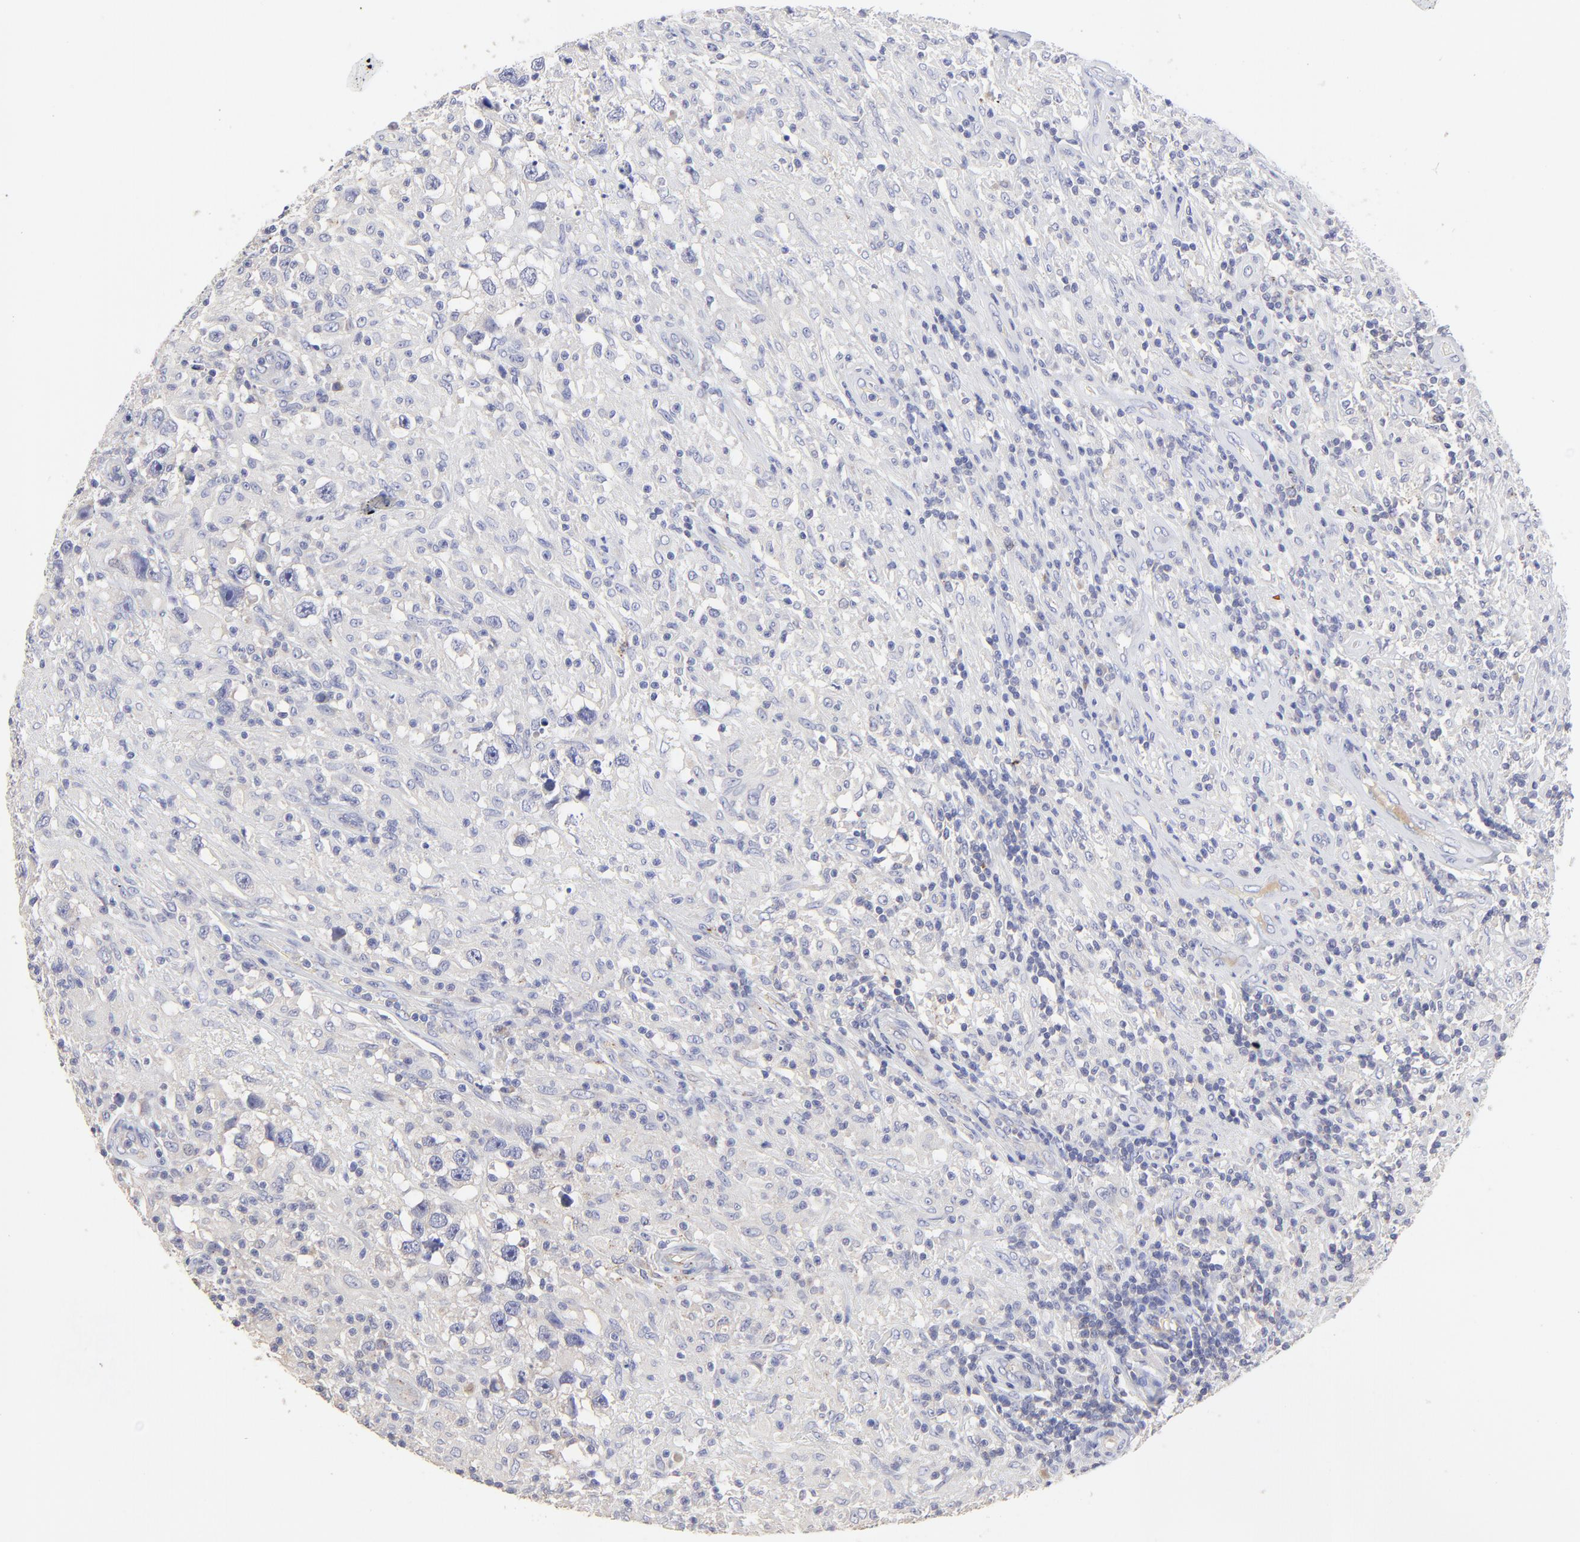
{"staining": {"intensity": "negative", "quantity": "none", "location": "none"}, "tissue": "testis cancer", "cell_type": "Tumor cells", "image_type": "cancer", "snomed": [{"axis": "morphology", "description": "Seminoma, NOS"}, {"axis": "topography", "description": "Testis"}], "caption": "Testis cancer (seminoma) was stained to show a protein in brown. There is no significant positivity in tumor cells.", "gene": "LHFPL1", "patient": {"sex": "male", "age": 34}}